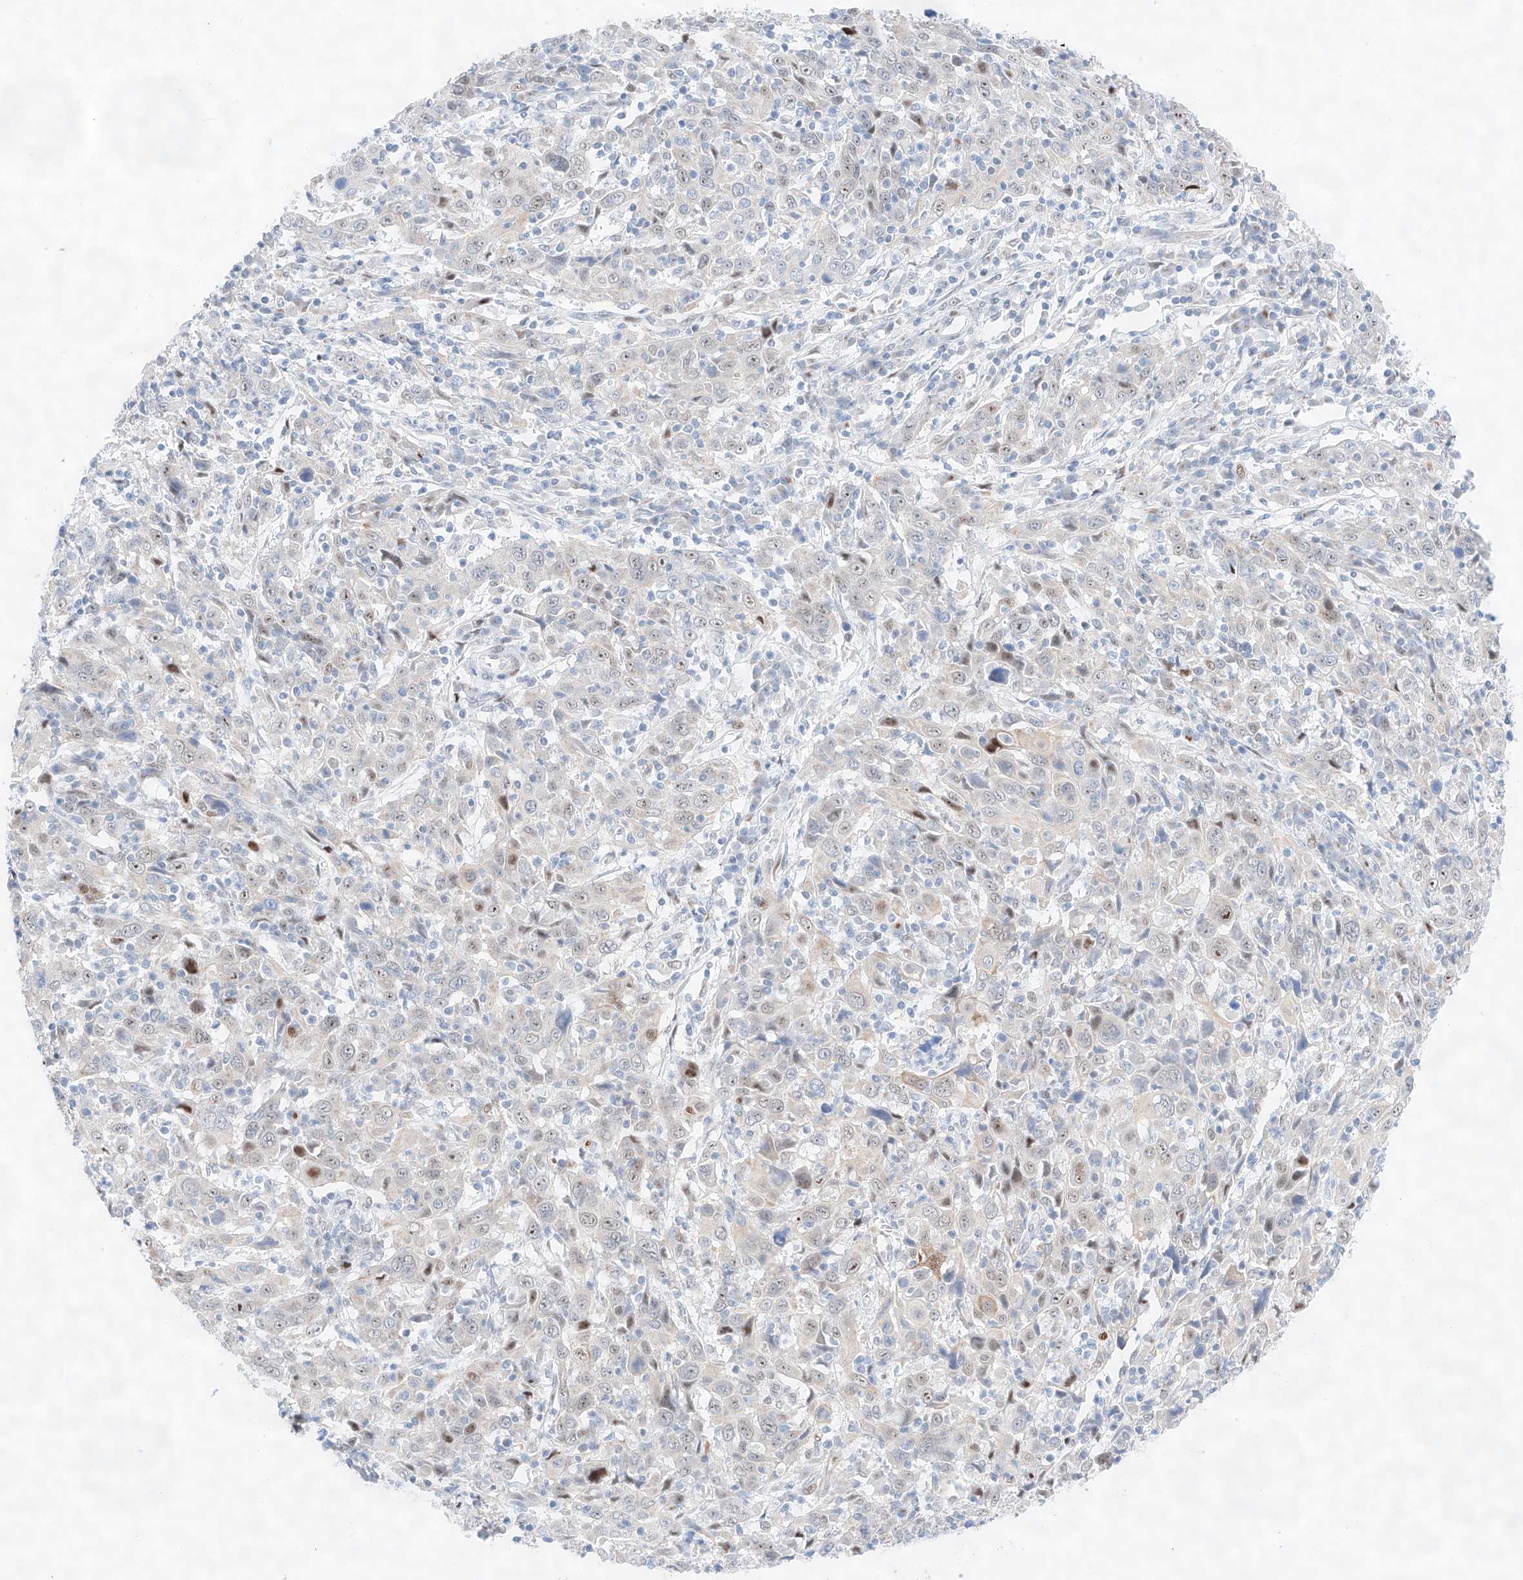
{"staining": {"intensity": "weak", "quantity": "<25%", "location": "nuclear"}, "tissue": "cervical cancer", "cell_type": "Tumor cells", "image_type": "cancer", "snomed": [{"axis": "morphology", "description": "Squamous cell carcinoma, NOS"}, {"axis": "topography", "description": "Cervix"}], "caption": "High power microscopy micrograph of an immunohistochemistry (IHC) histopathology image of cervical cancer (squamous cell carcinoma), revealing no significant positivity in tumor cells.", "gene": "NT5C3B", "patient": {"sex": "female", "age": 46}}